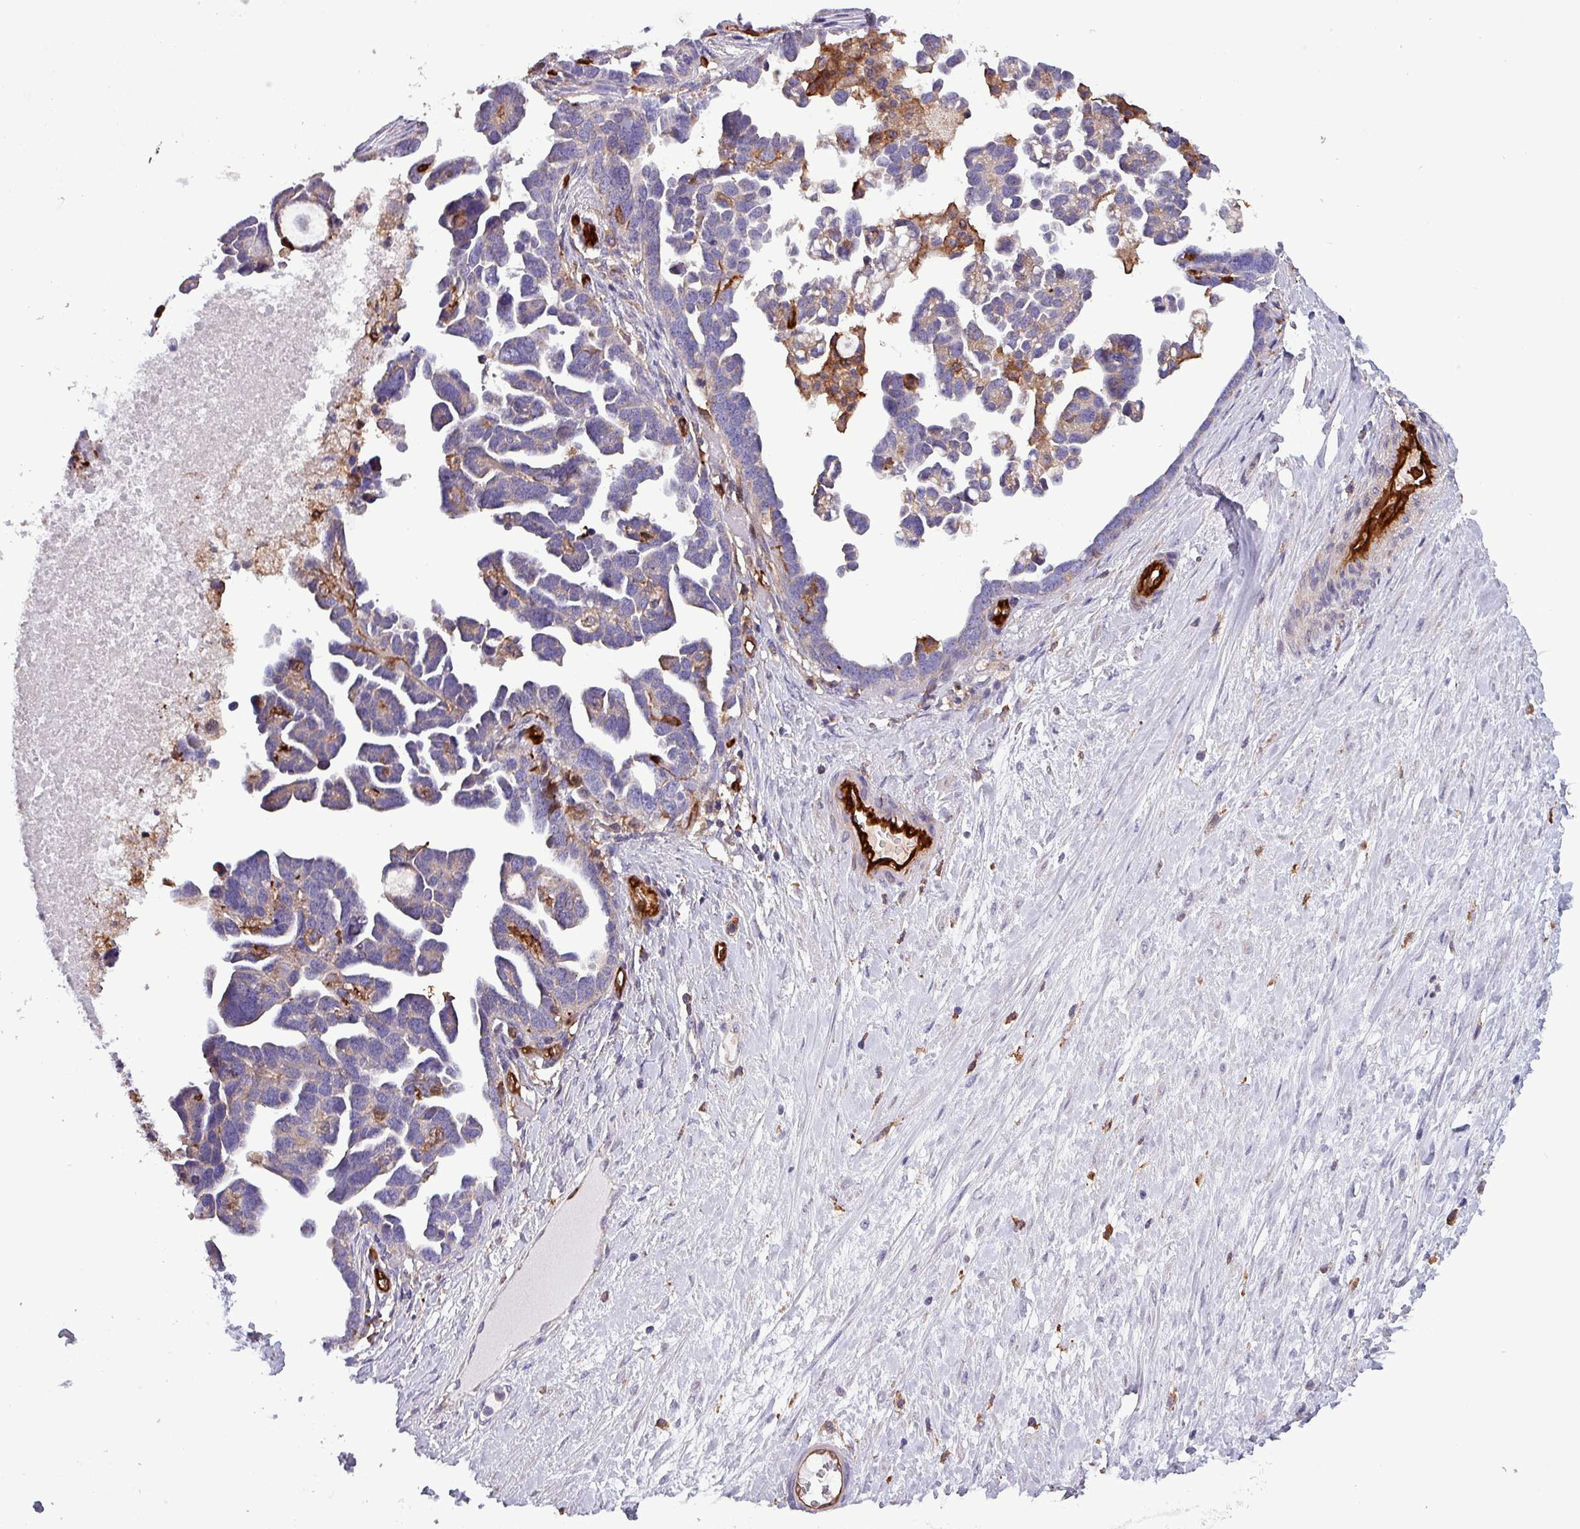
{"staining": {"intensity": "weak", "quantity": "<25%", "location": "cytoplasmic/membranous"}, "tissue": "ovarian cancer", "cell_type": "Tumor cells", "image_type": "cancer", "snomed": [{"axis": "morphology", "description": "Cystadenocarcinoma, serous, NOS"}, {"axis": "topography", "description": "Ovary"}], "caption": "The micrograph exhibits no significant positivity in tumor cells of ovarian cancer (serous cystadenocarcinoma).", "gene": "SCIN", "patient": {"sex": "female", "age": 54}}